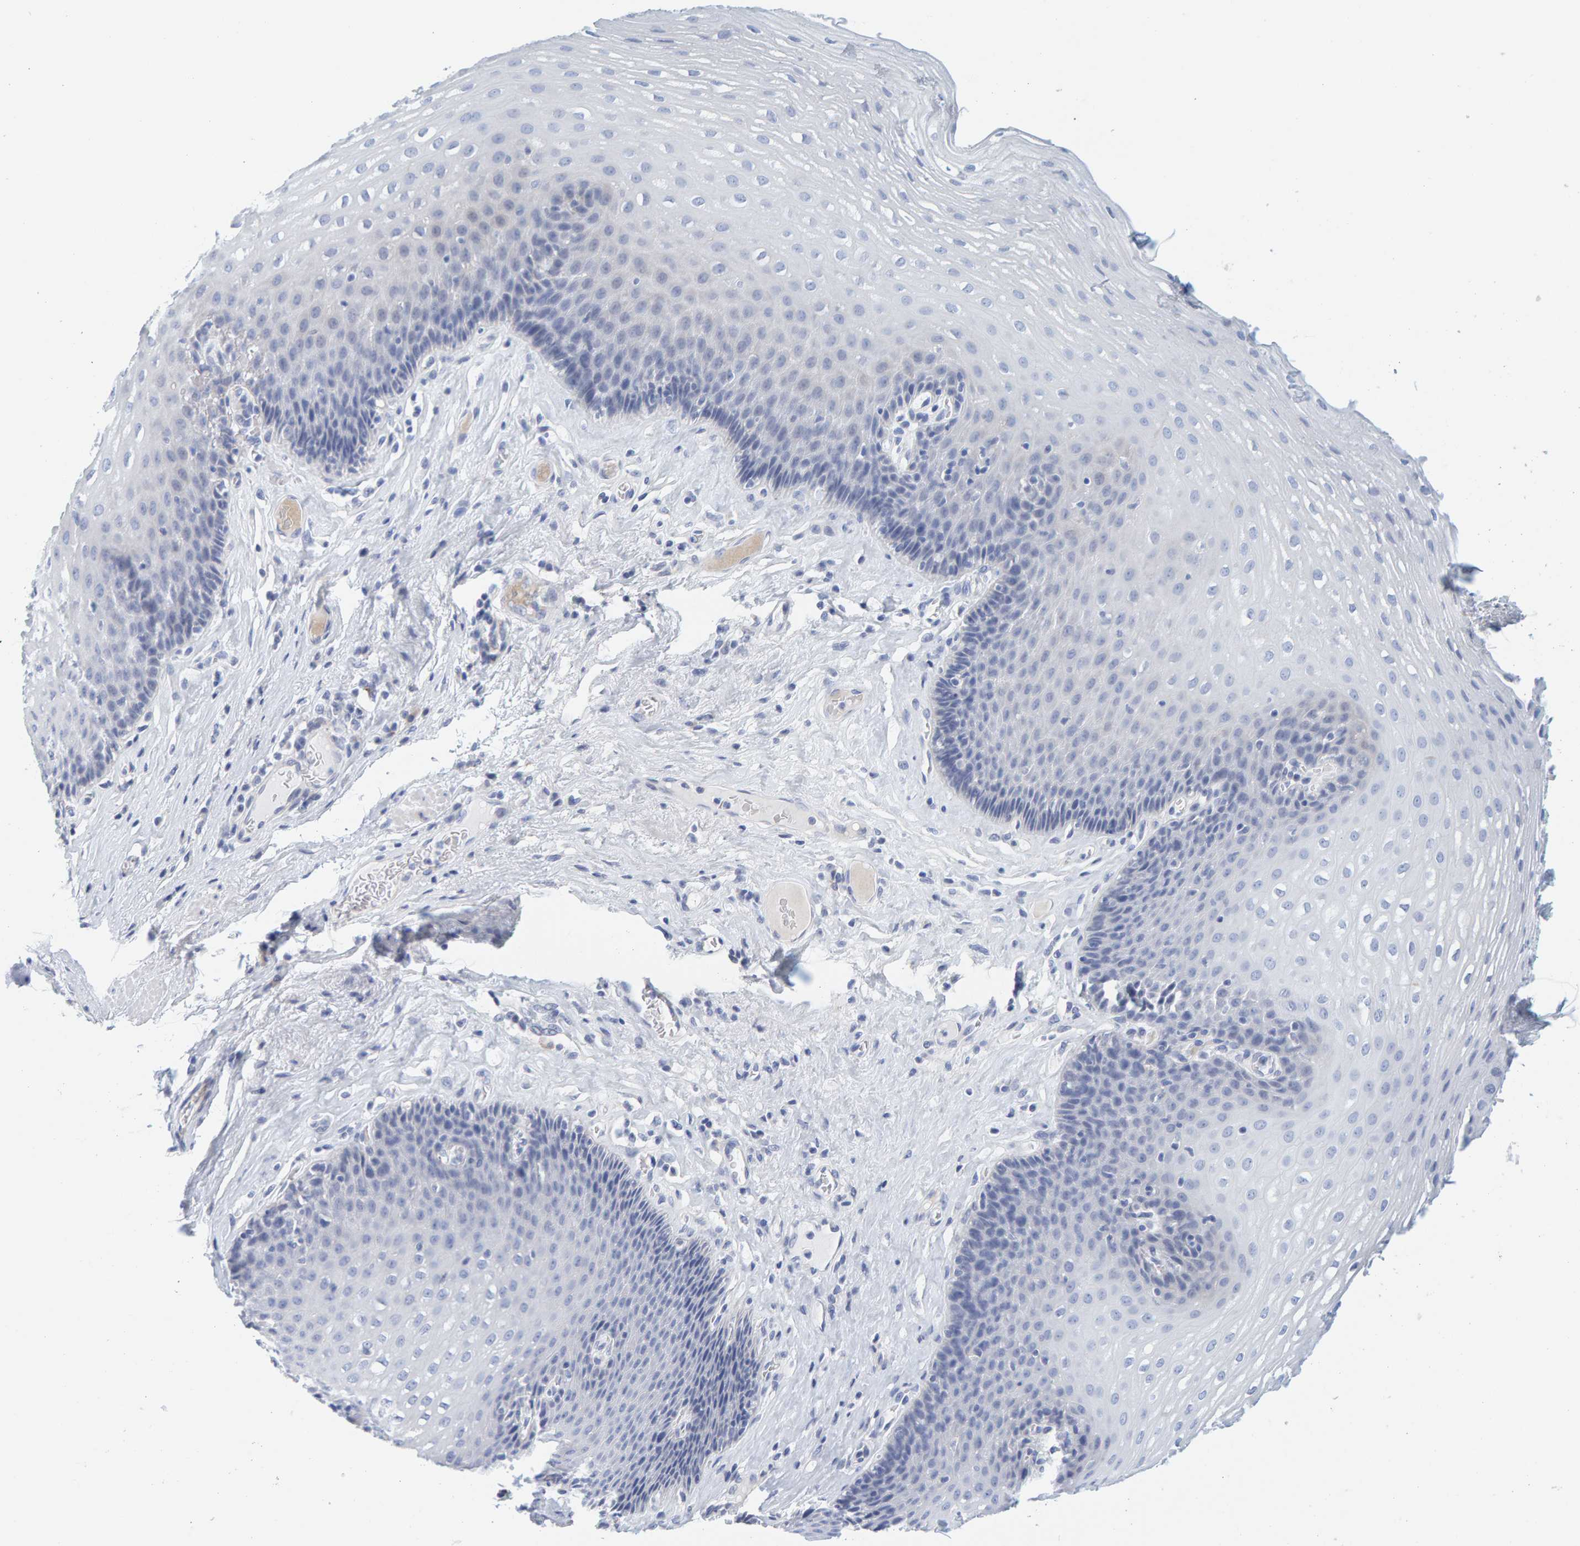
{"staining": {"intensity": "negative", "quantity": "none", "location": "none"}, "tissue": "esophagus", "cell_type": "Squamous epithelial cells", "image_type": "normal", "snomed": [{"axis": "morphology", "description": "Normal tissue, NOS"}, {"axis": "topography", "description": "Esophagus"}], "caption": "Esophagus stained for a protein using IHC displays no staining squamous epithelial cells.", "gene": "MOG", "patient": {"sex": "female", "age": 66}}